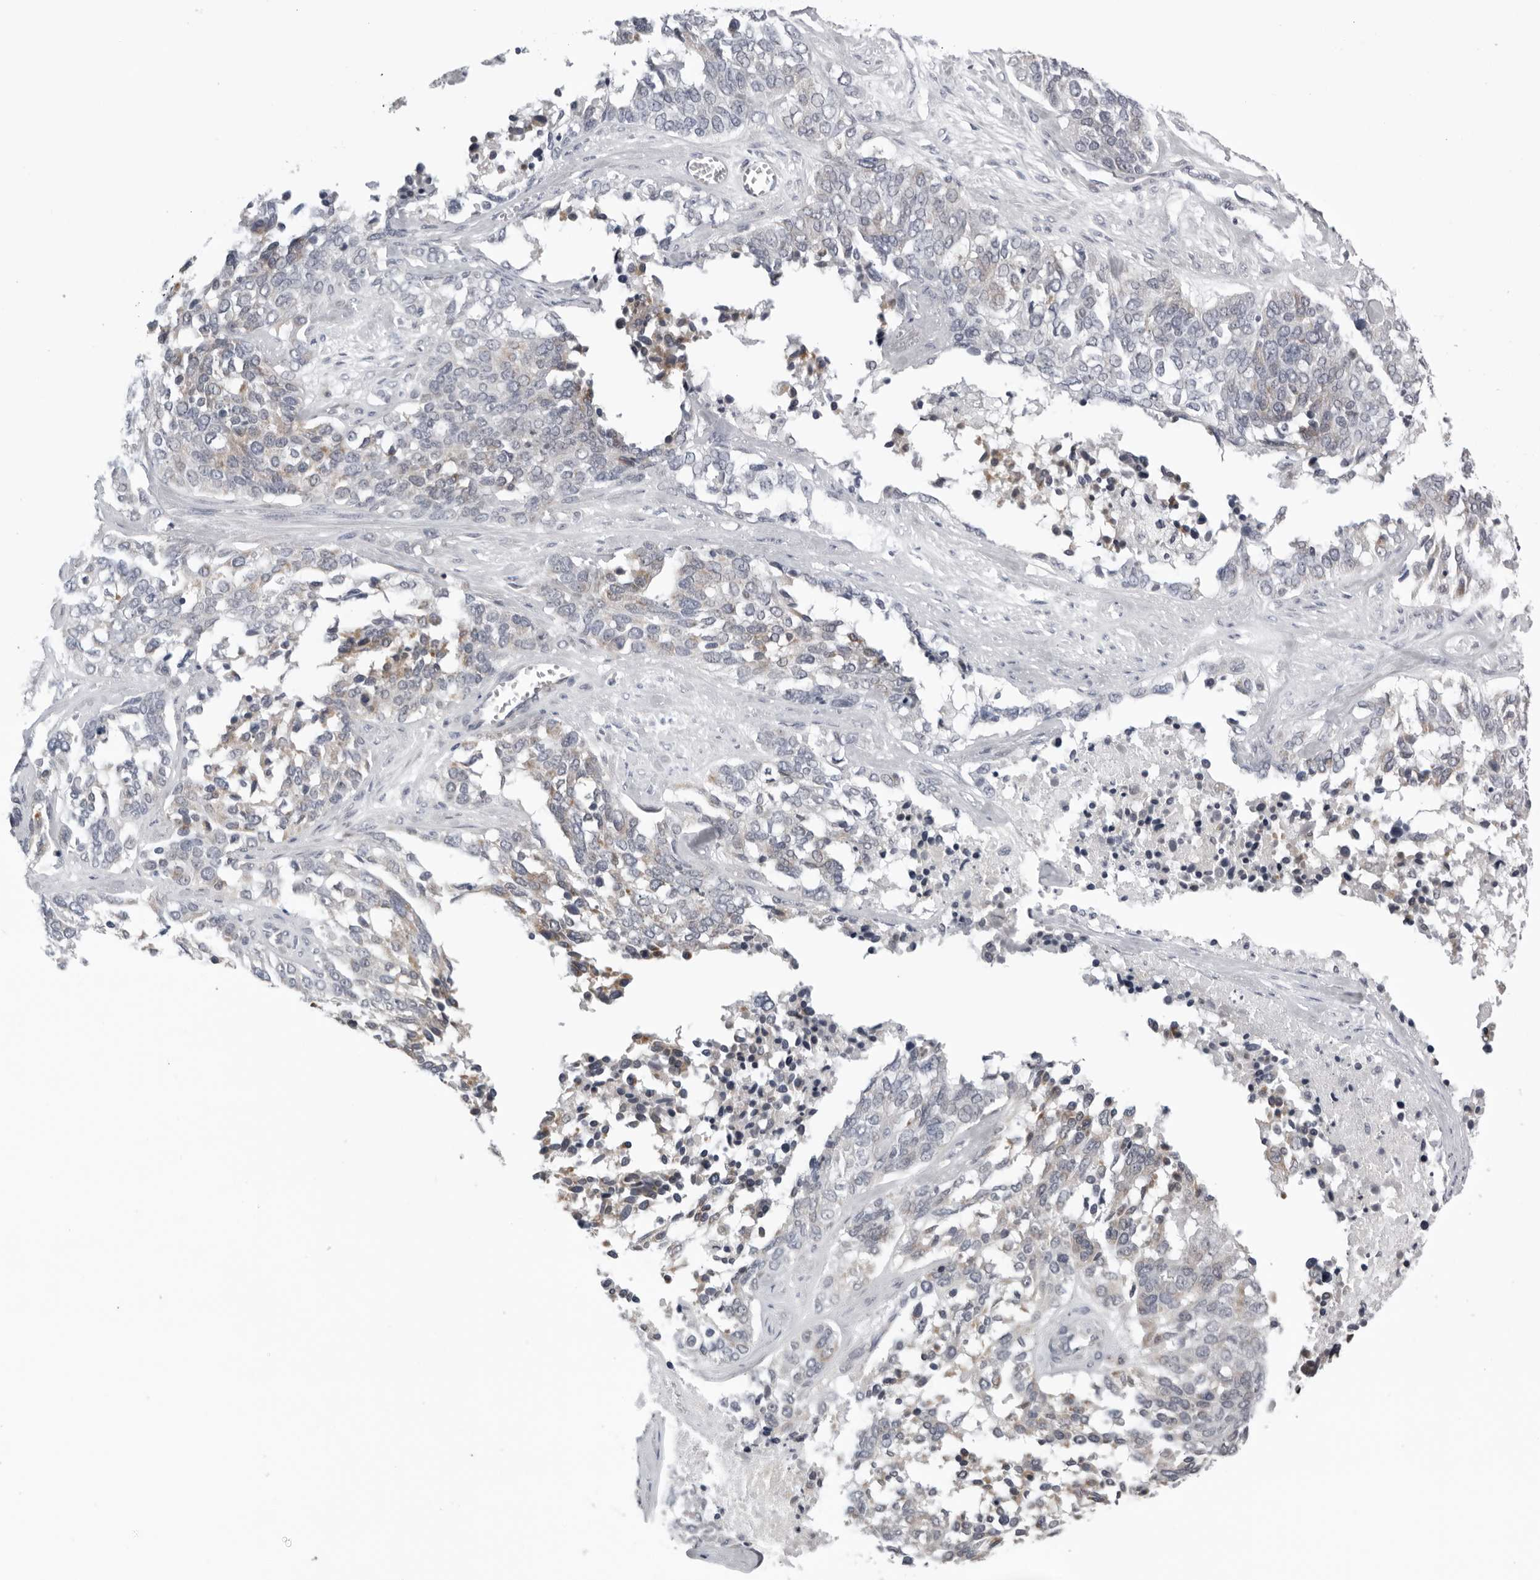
{"staining": {"intensity": "negative", "quantity": "none", "location": "none"}, "tissue": "ovarian cancer", "cell_type": "Tumor cells", "image_type": "cancer", "snomed": [{"axis": "morphology", "description": "Cystadenocarcinoma, serous, NOS"}, {"axis": "topography", "description": "Ovary"}], "caption": "Ovarian serous cystadenocarcinoma was stained to show a protein in brown. There is no significant expression in tumor cells.", "gene": "CPT2", "patient": {"sex": "female", "age": 44}}